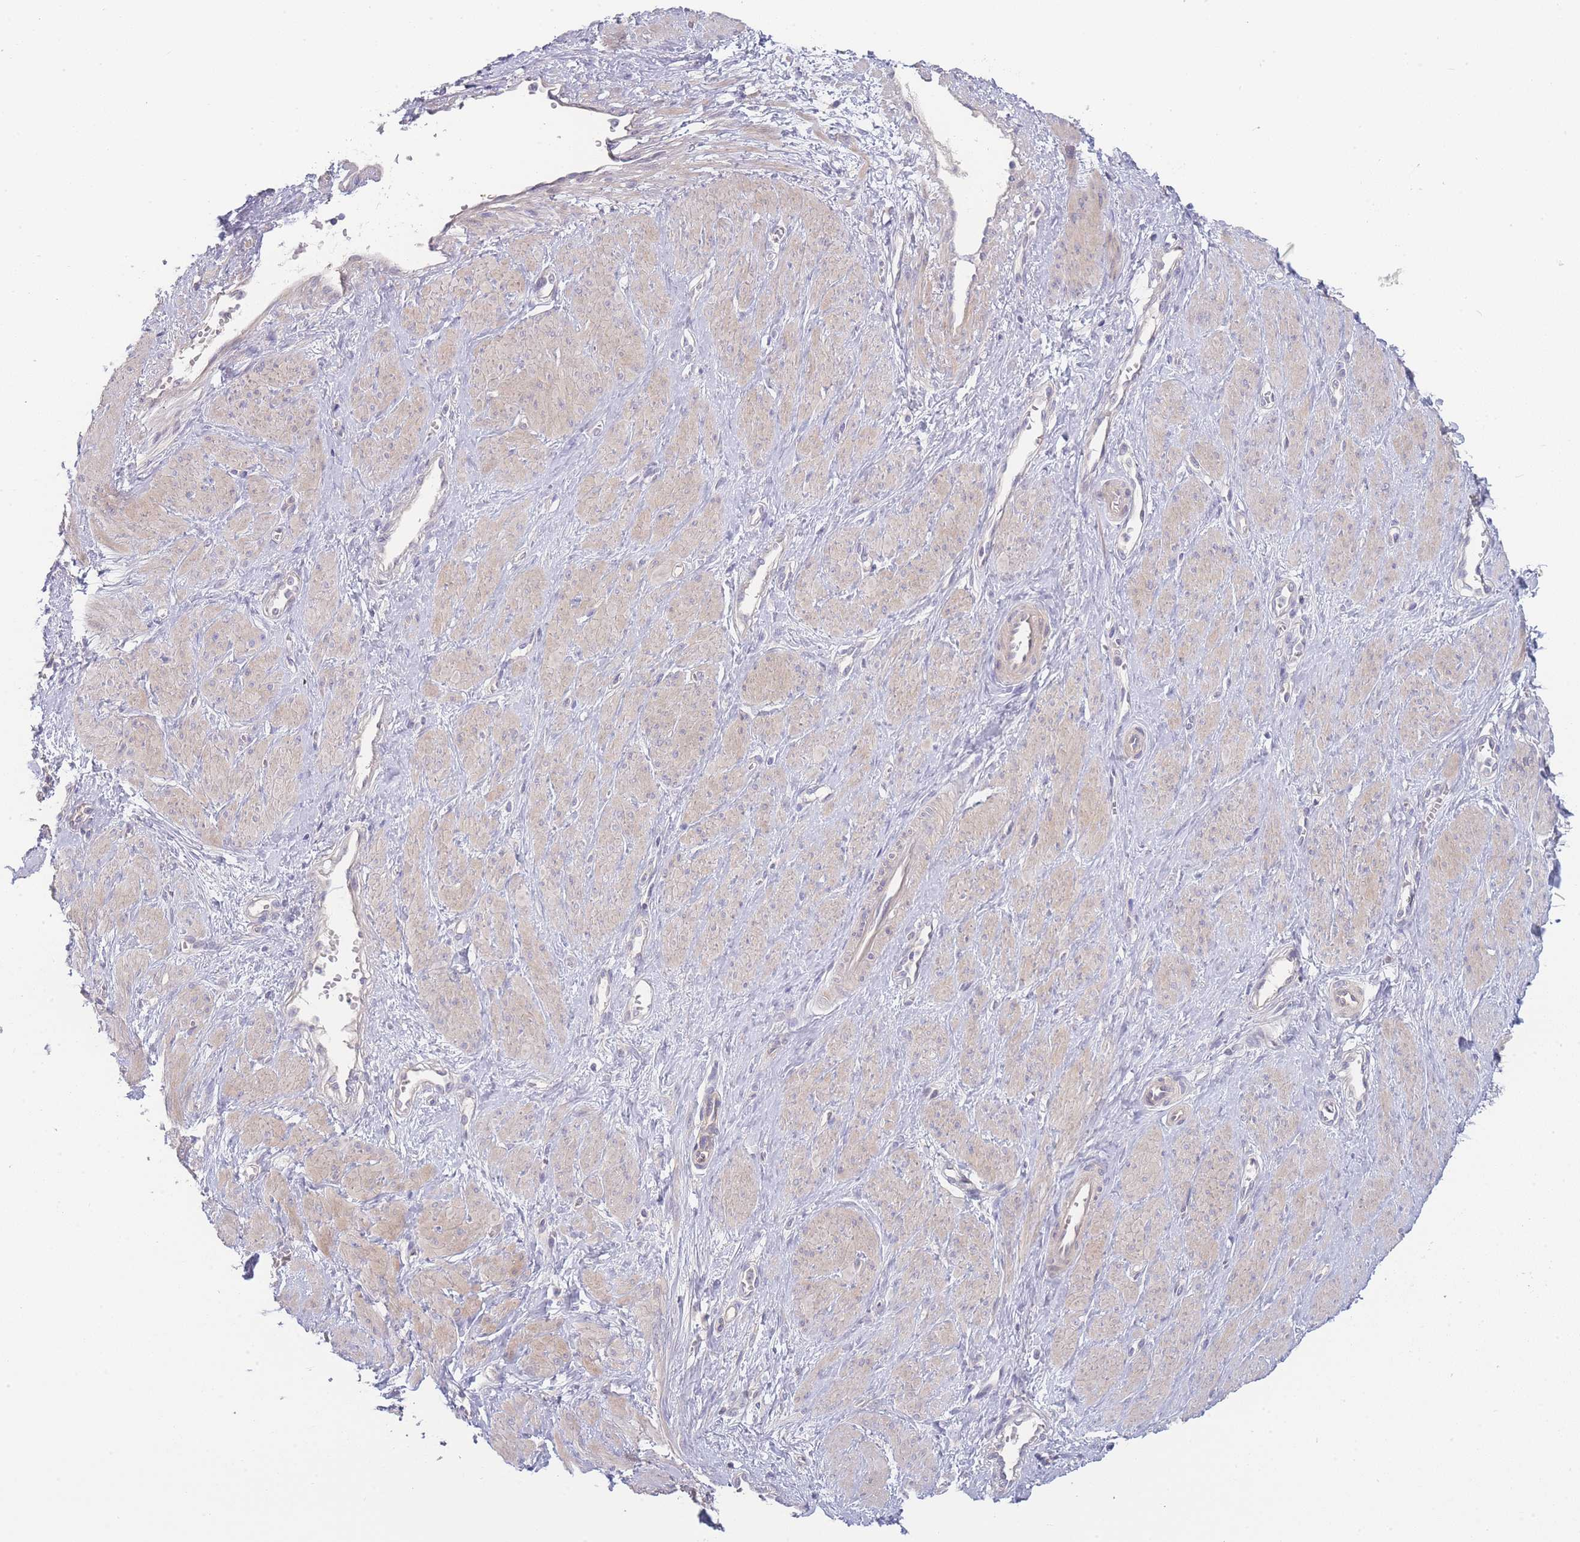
{"staining": {"intensity": "weak", "quantity": "25%-75%", "location": "cytoplasmic/membranous"}, "tissue": "smooth muscle", "cell_type": "Smooth muscle cells", "image_type": "normal", "snomed": [{"axis": "morphology", "description": "Normal tissue, NOS"}, {"axis": "topography", "description": "Smooth muscle"}, {"axis": "topography", "description": "Uterus"}], "caption": "Smooth muscle stained with immunohistochemistry (IHC) reveals weak cytoplasmic/membranous expression in approximately 25%-75% of smooth muscle cells. The protein is shown in brown color, while the nuclei are stained blue.", "gene": "SPHKAP", "patient": {"sex": "female", "age": 39}}